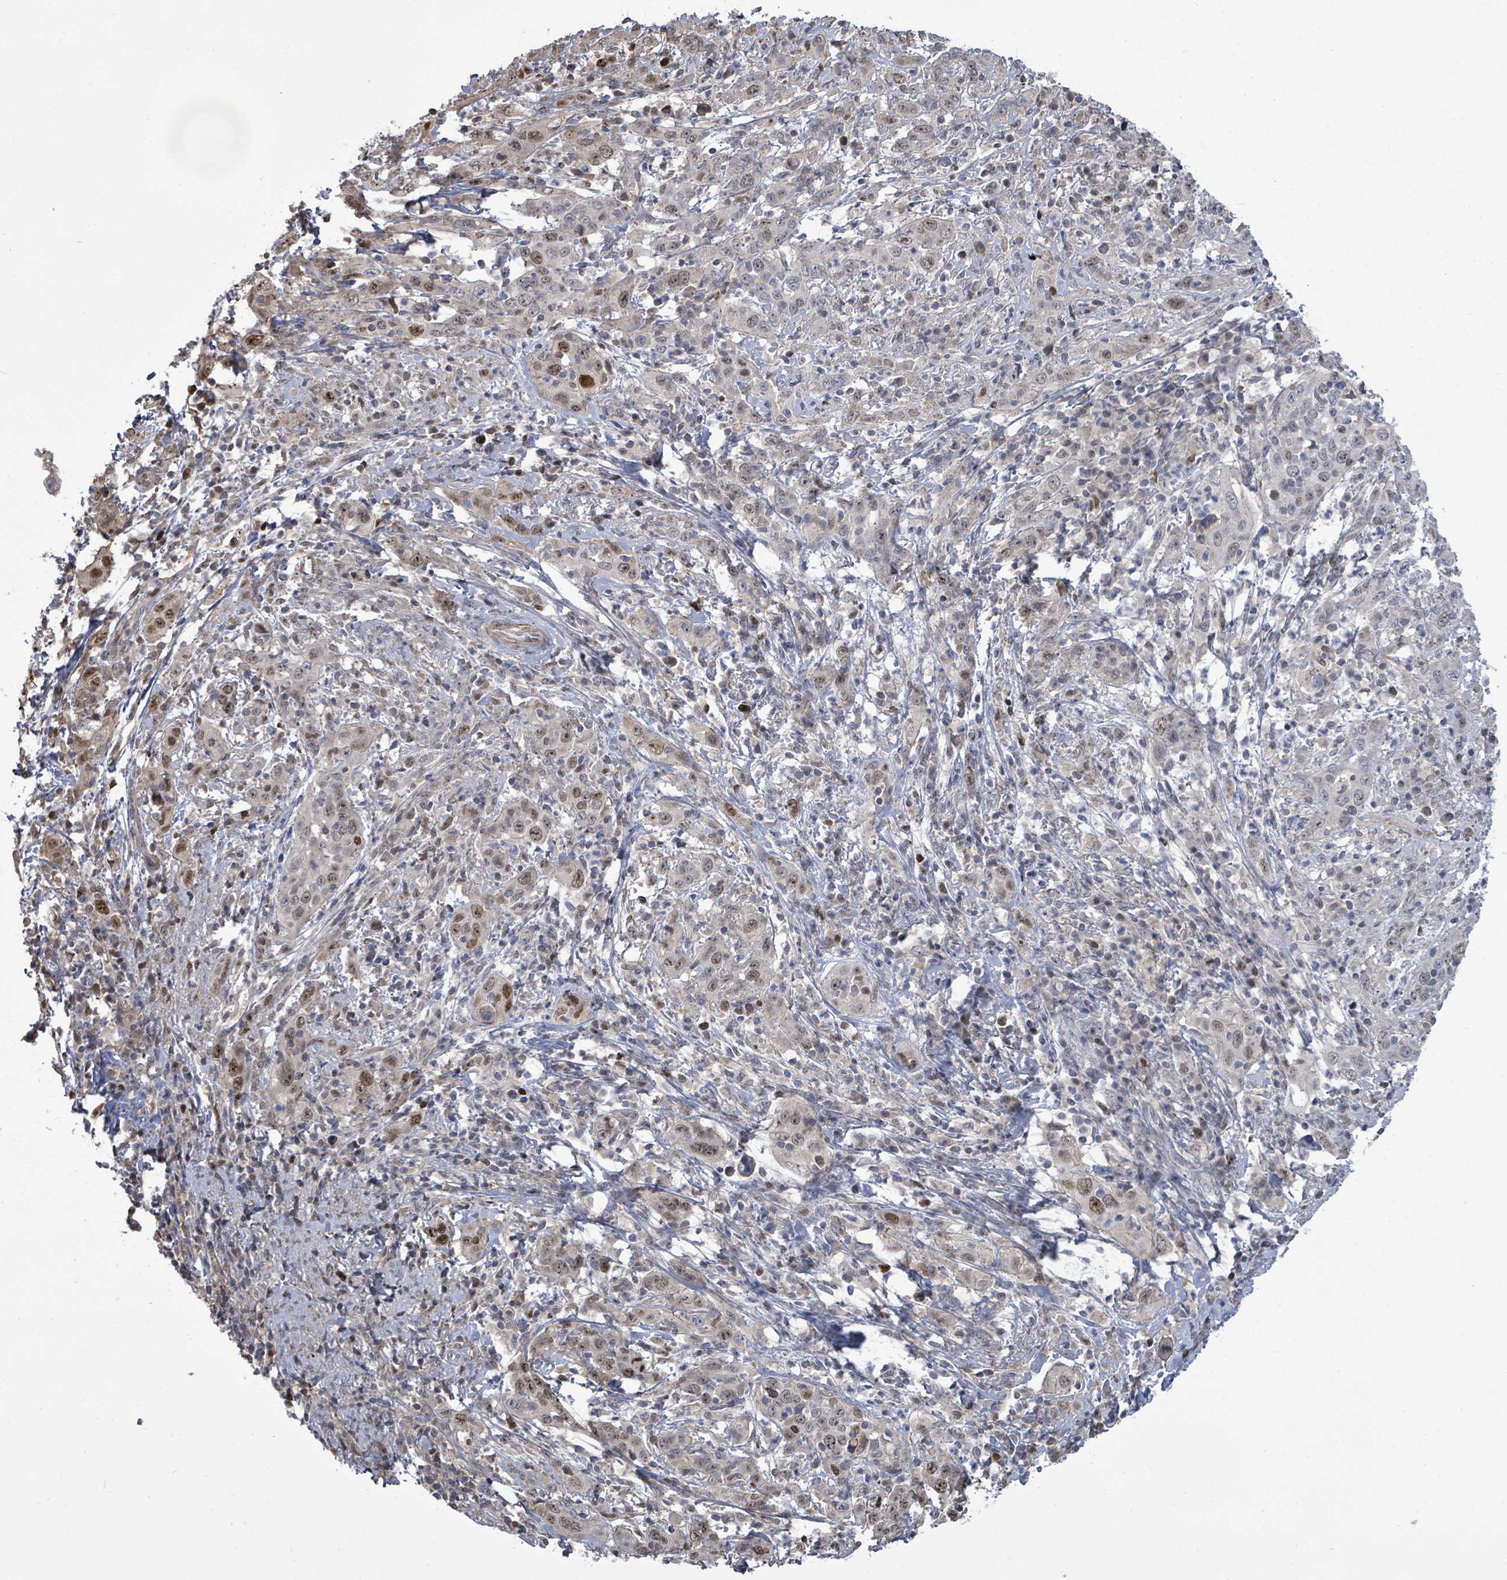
{"staining": {"intensity": "moderate", "quantity": "<25%", "location": "nuclear"}, "tissue": "cervical cancer", "cell_type": "Tumor cells", "image_type": "cancer", "snomed": [{"axis": "morphology", "description": "Squamous cell carcinoma, NOS"}, {"axis": "topography", "description": "Cervix"}], "caption": "The photomicrograph demonstrates a brown stain indicating the presence of a protein in the nuclear of tumor cells in cervical cancer (squamous cell carcinoma). Ihc stains the protein in brown and the nuclei are stained blue.", "gene": "PAPSS1", "patient": {"sex": "female", "age": 46}}